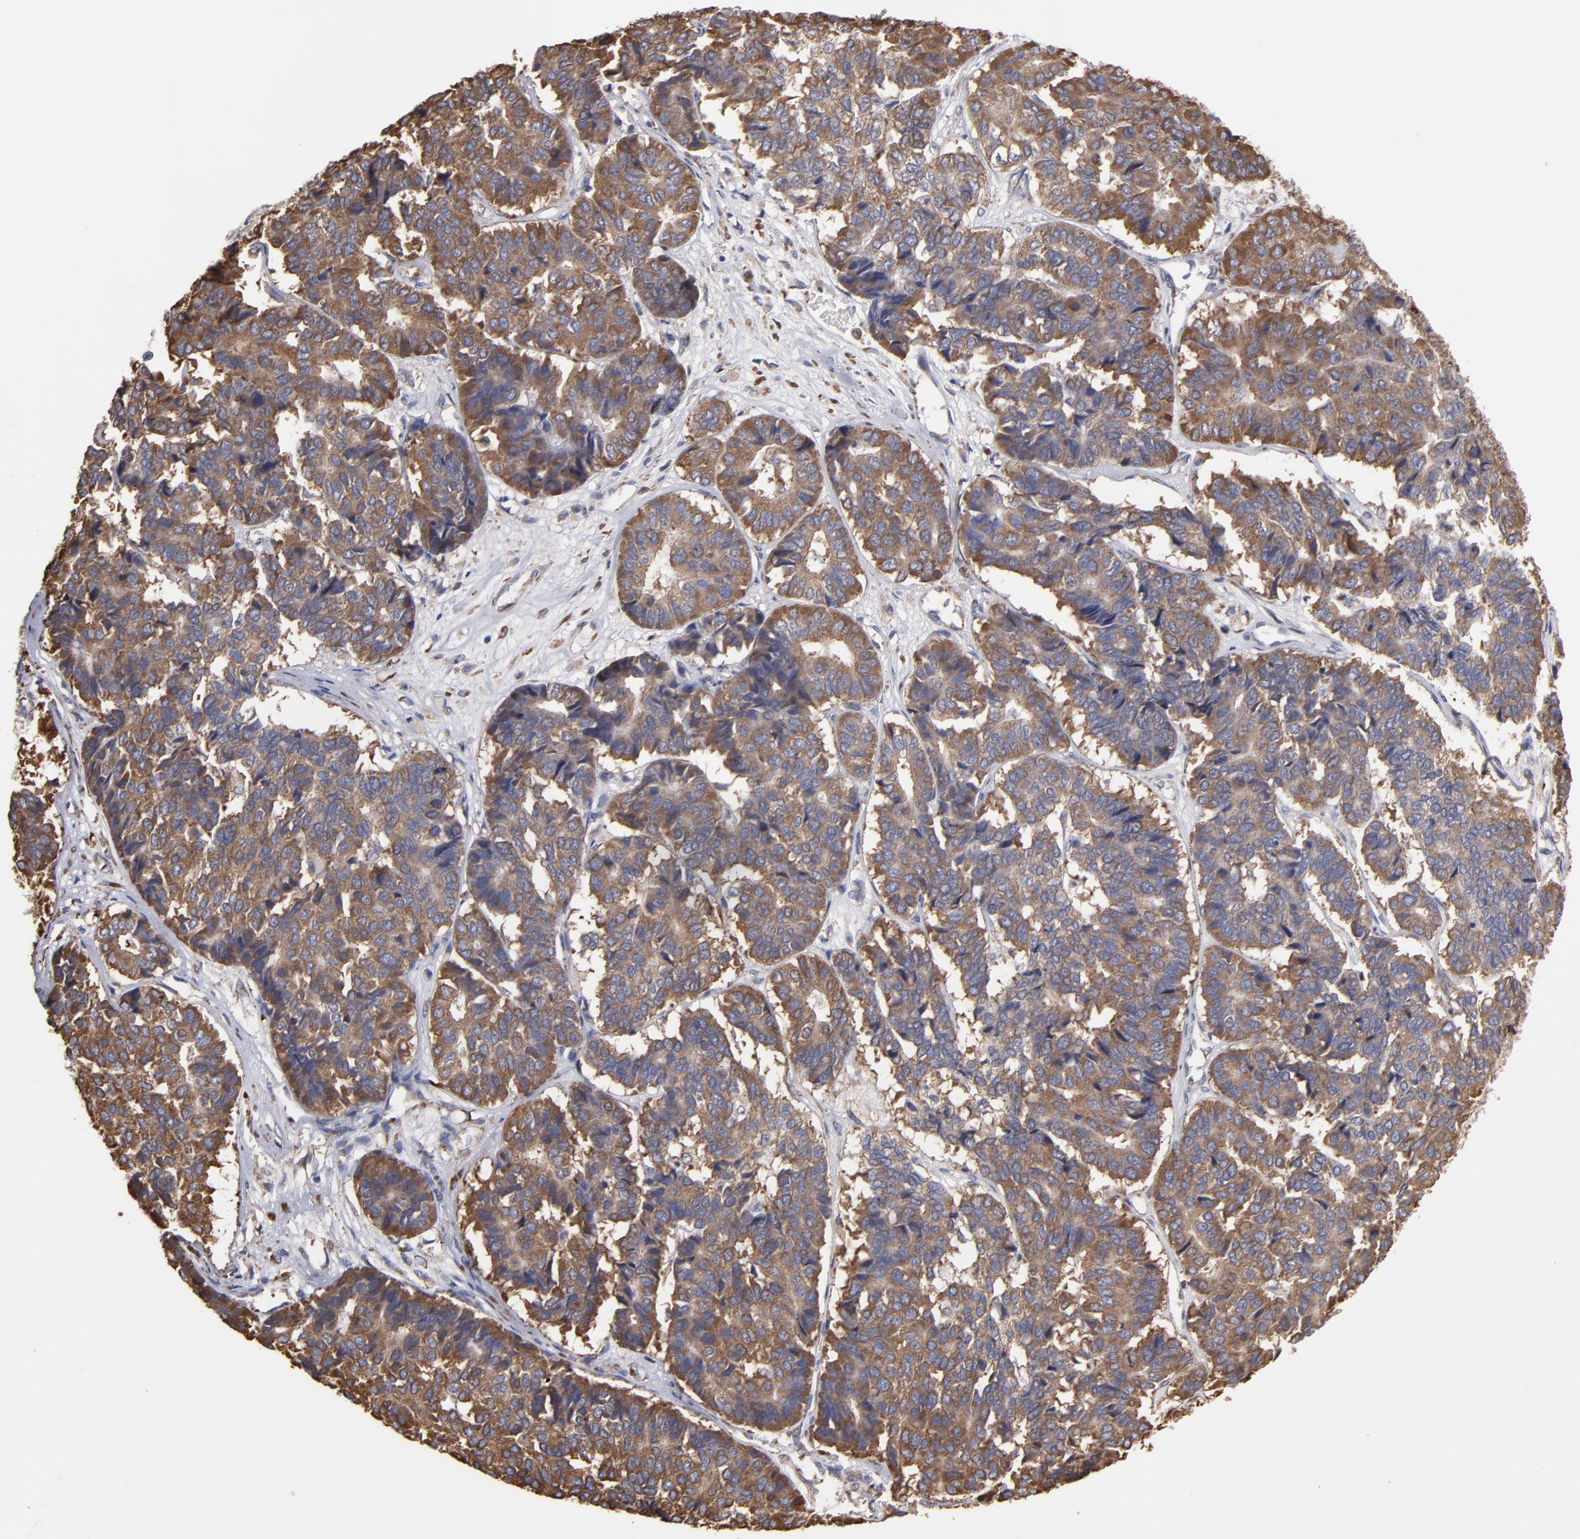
{"staining": {"intensity": "weak", "quantity": ">75%", "location": "cytoplasmic/membranous"}, "tissue": "pancreatic cancer", "cell_type": "Tumor cells", "image_type": "cancer", "snomed": [{"axis": "morphology", "description": "Adenocarcinoma, NOS"}, {"axis": "topography", "description": "Pancreas"}], "caption": "Human pancreatic cancer stained with a brown dye displays weak cytoplasmic/membranous positive staining in approximately >75% of tumor cells.", "gene": "SND1", "patient": {"sex": "male", "age": 50}}